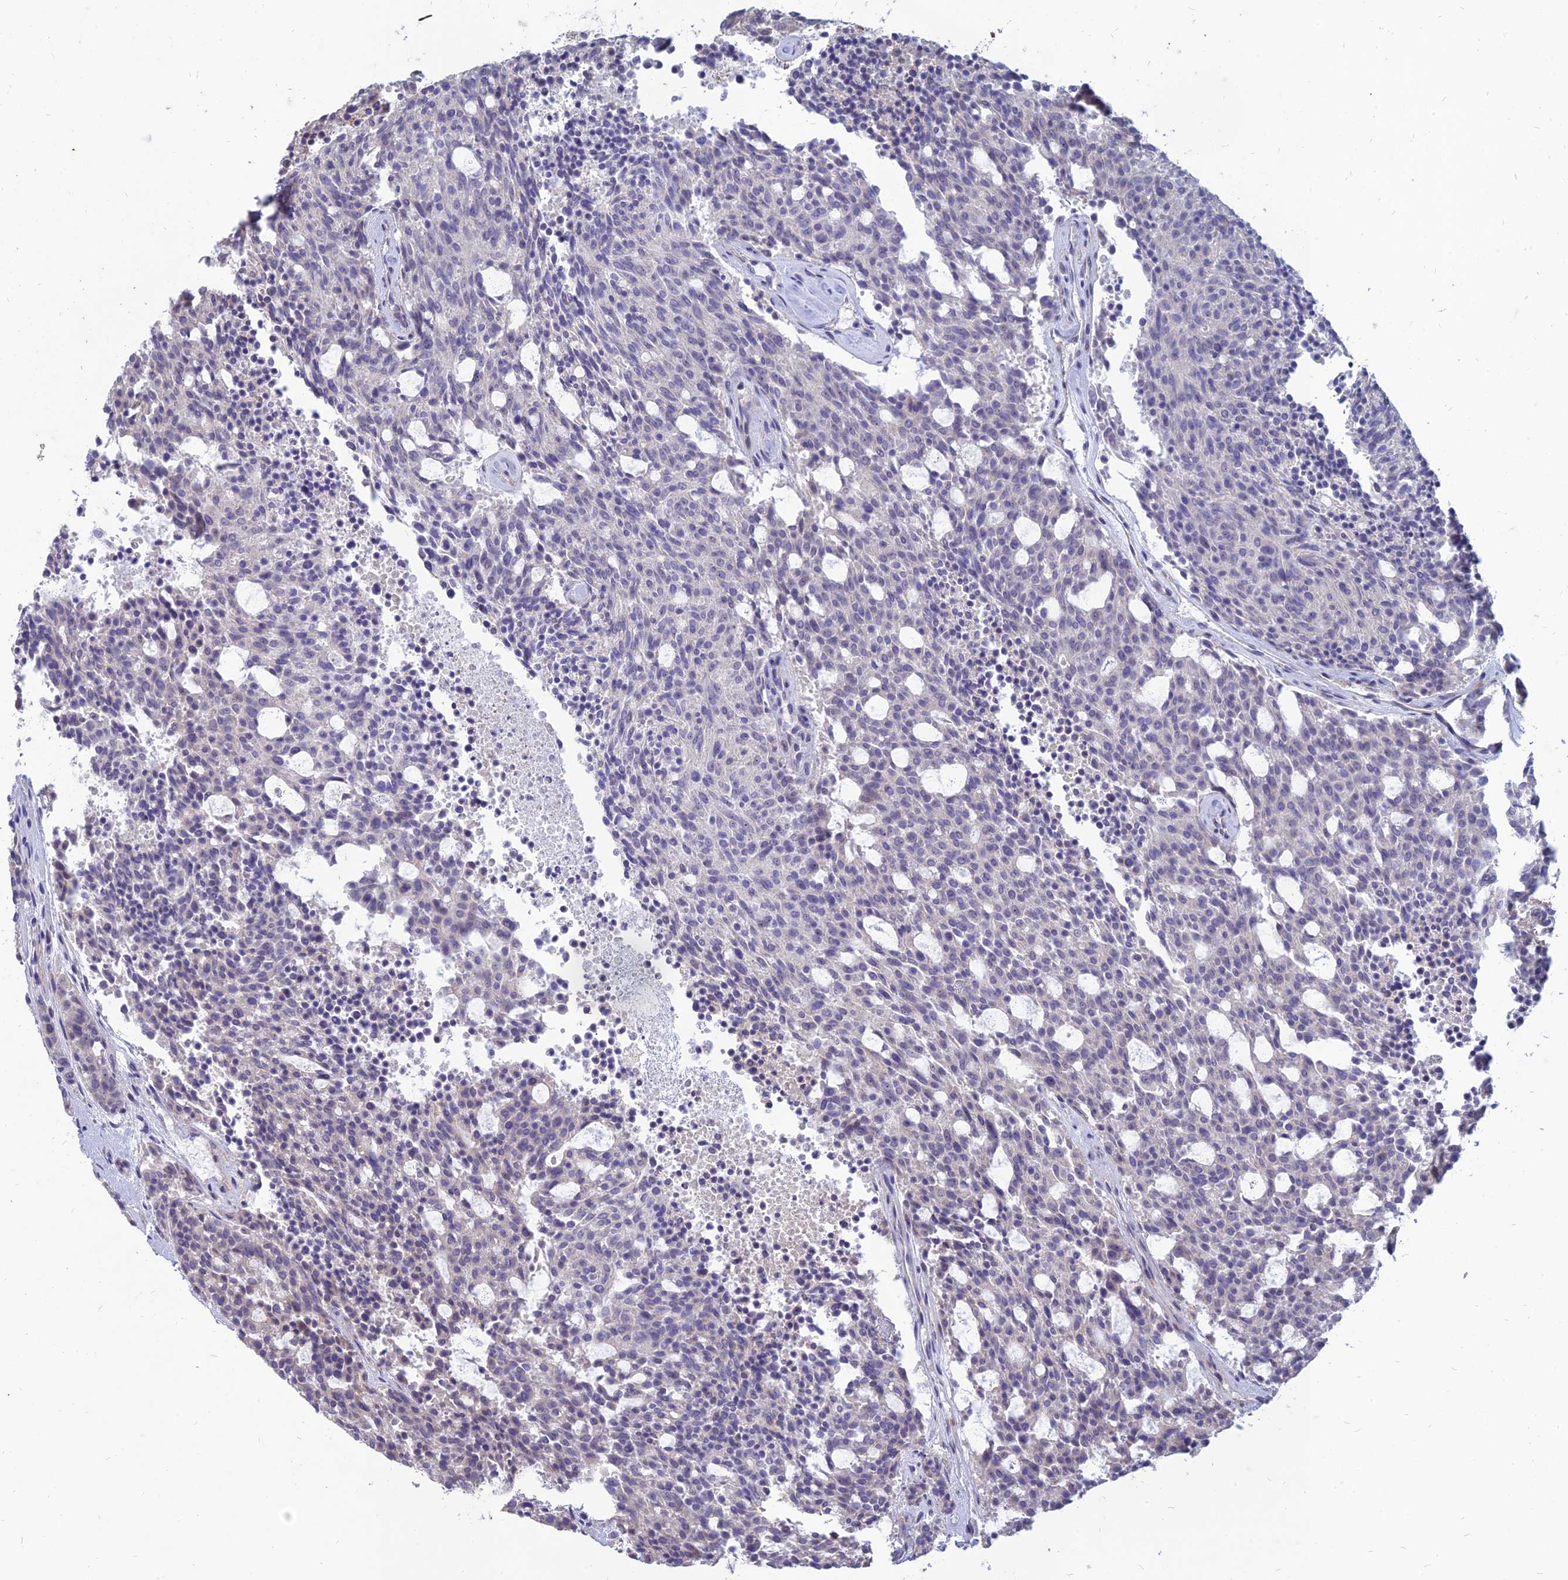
{"staining": {"intensity": "negative", "quantity": "none", "location": "none"}, "tissue": "carcinoid", "cell_type": "Tumor cells", "image_type": "cancer", "snomed": [{"axis": "morphology", "description": "Carcinoid, malignant, NOS"}, {"axis": "topography", "description": "Pancreas"}], "caption": "This is an immunohistochemistry (IHC) histopathology image of human carcinoid. There is no positivity in tumor cells.", "gene": "ST3GAL6", "patient": {"sex": "female", "age": 54}}